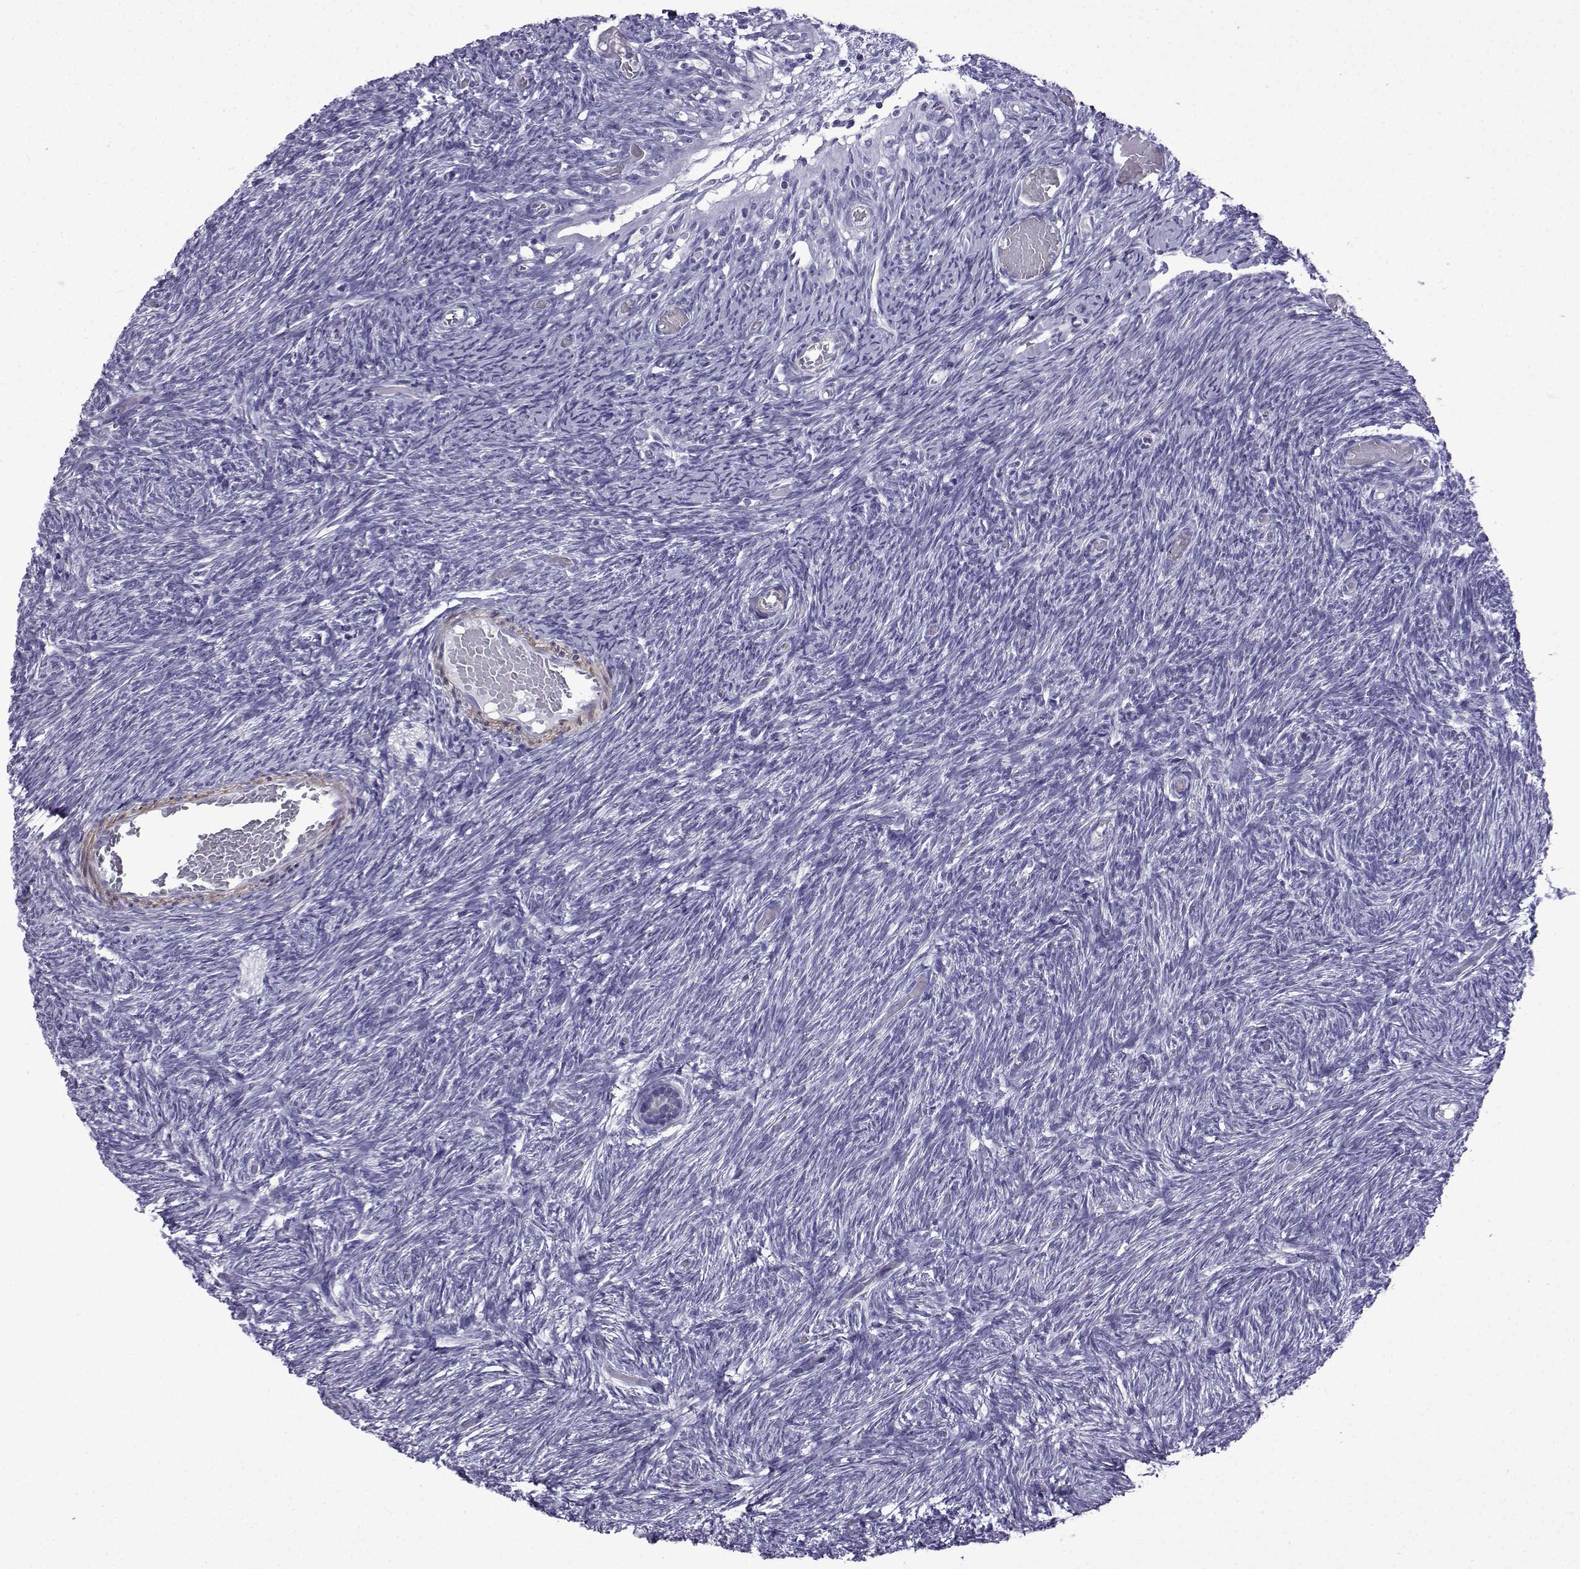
{"staining": {"intensity": "negative", "quantity": "none", "location": "none"}, "tissue": "ovary", "cell_type": "Follicle cells", "image_type": "normal", "snomed": [{"axis": "morphology", "description": "Normal tissue, NOS"}, {"axis": "topography", "description": "Ovary"}], "caption": "Immunohistochemistry of unremarkable ovary displays no expression in follicle cells.", "gene": "KCNF1", "patient": {"sex": "female", "age": 39}}